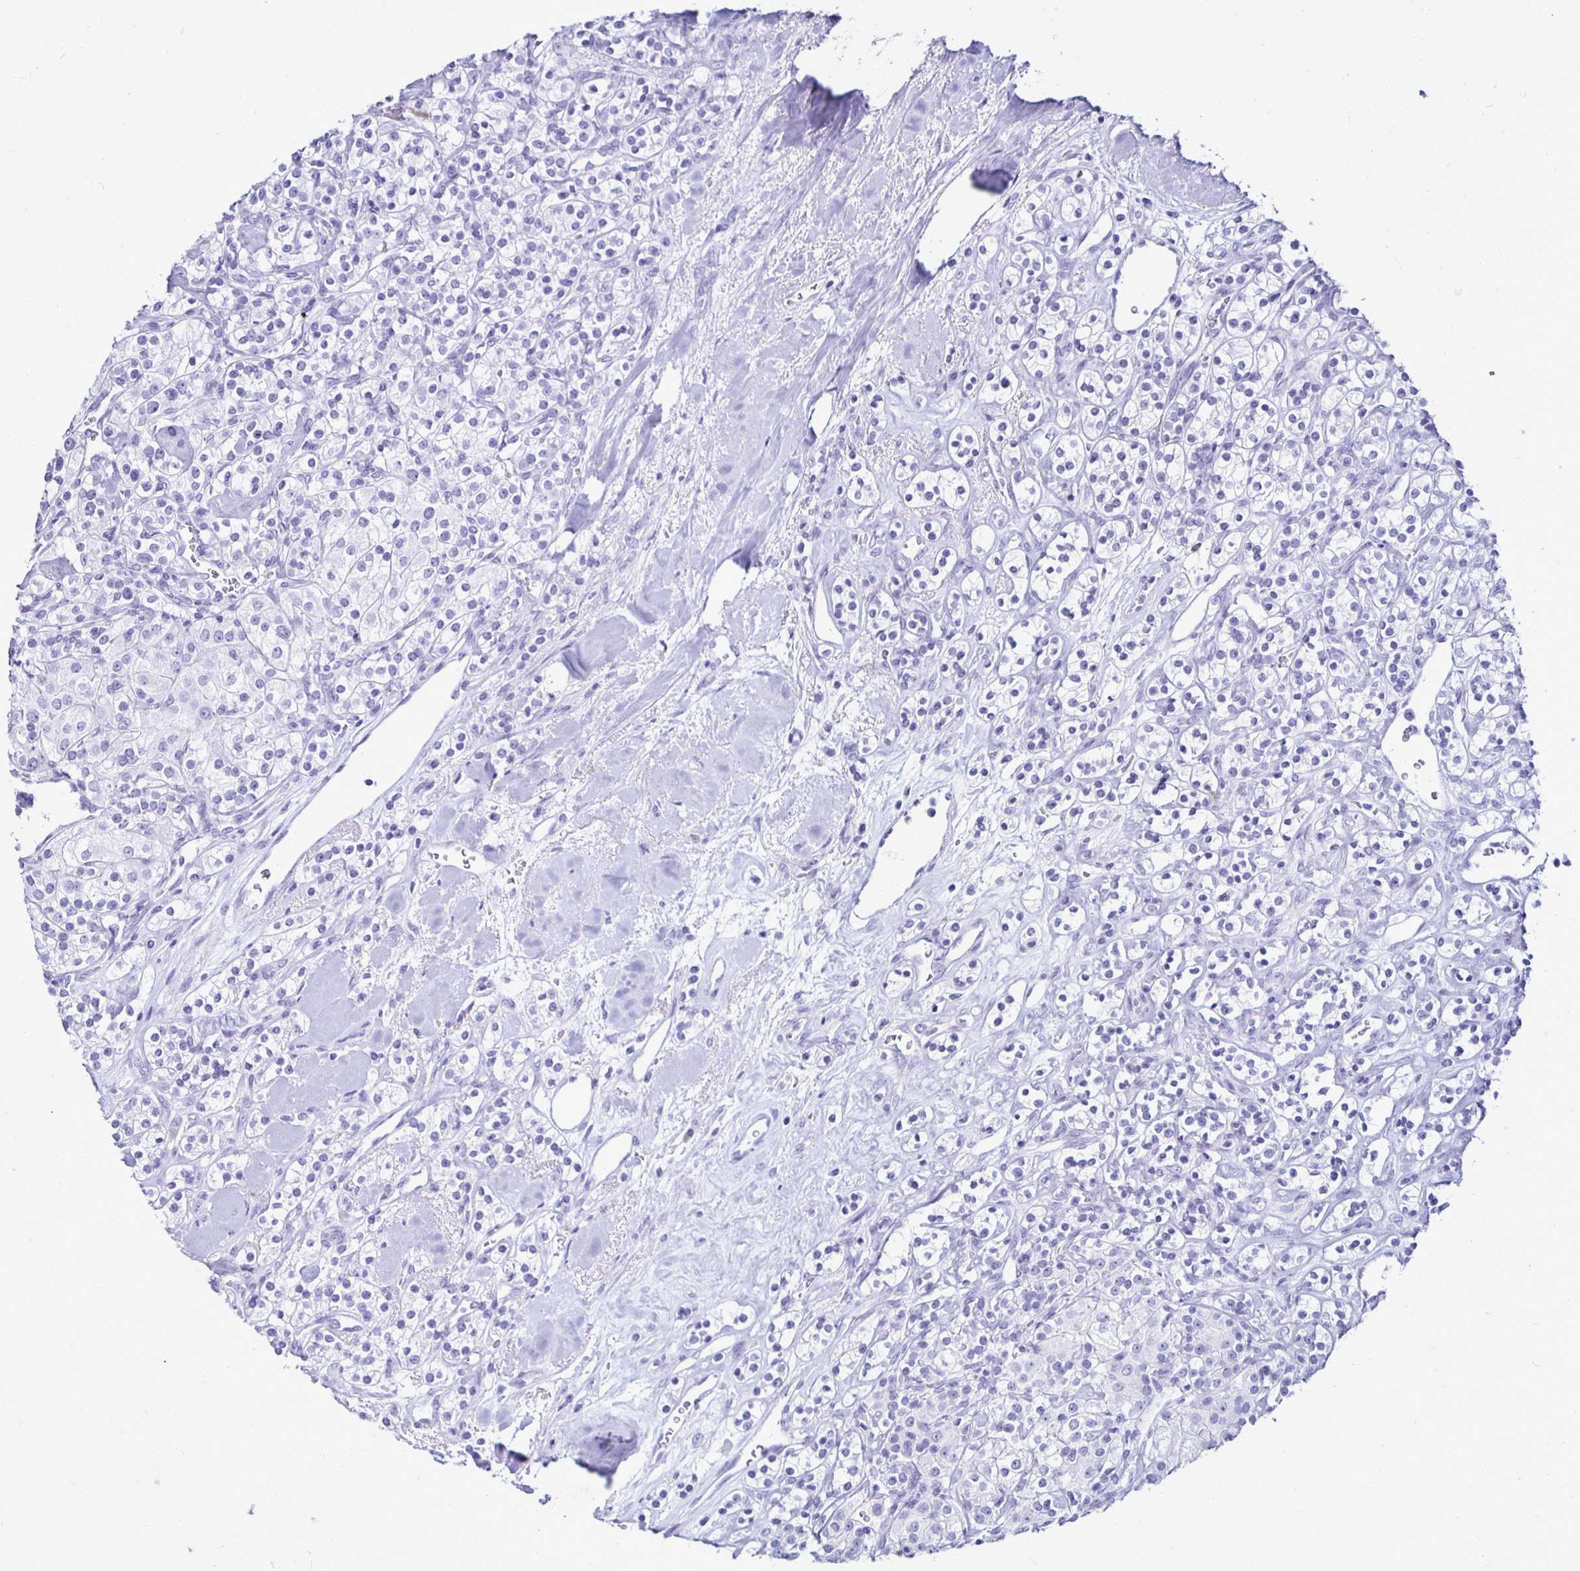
{"staining": {"intensity": "negative", "quantity": "none", "location": "none"}, "tissue": "renal cancer", "cell_type": "Tumor cells", "image_type": "cancer", "snomed": [{"axis": "morphology", "description": "Adenocarcinoma, NOS"}, {"axis": "topography", "description": "Kidney"}], "caption": "Immunohistochemical staining of renal cancer exhibits no significant staining in tumor cells.", "gene": "CST5", "patient": {"sex": "male", "age": 77}}